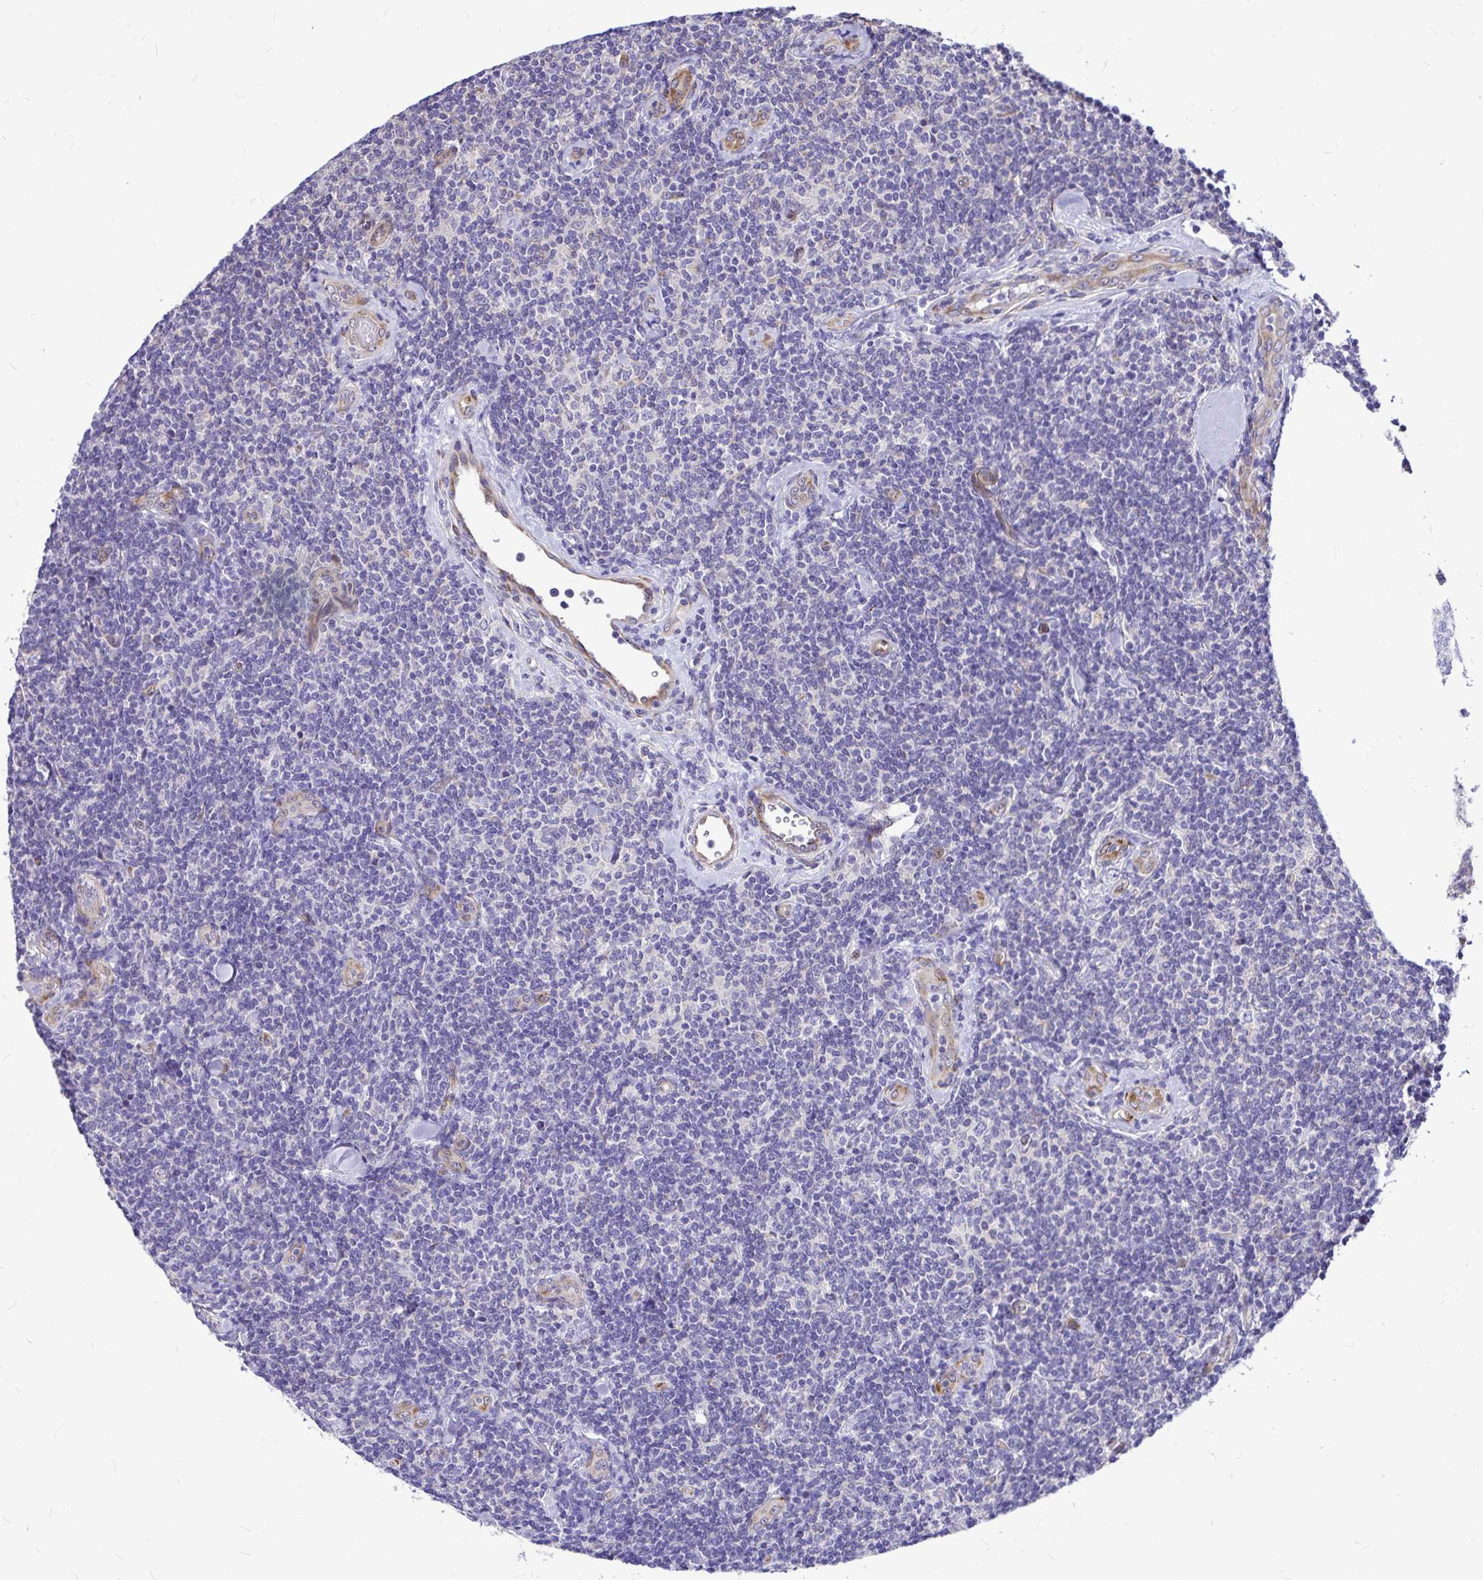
{"staining": {"intensity": "negative", "quantity": "none", "location": "none"}, "tissue": "lymphoma", "cell_type": "Tumor cells", "image_type": "cancer", "snomed": [{"axis": "morphology", "description": "Malignant lymphoma, non-Hodgkin's type, Low grade"}, {"axis": "topography", "description": "Lymph node"}], "caption": "Immunohistochemistry (IHC) of lymphoma shows no positivity in tumor cells. Nuclei are stained in blue.", "gene": "GABBR2", "patient": {"sex": "female", "age": 56}}